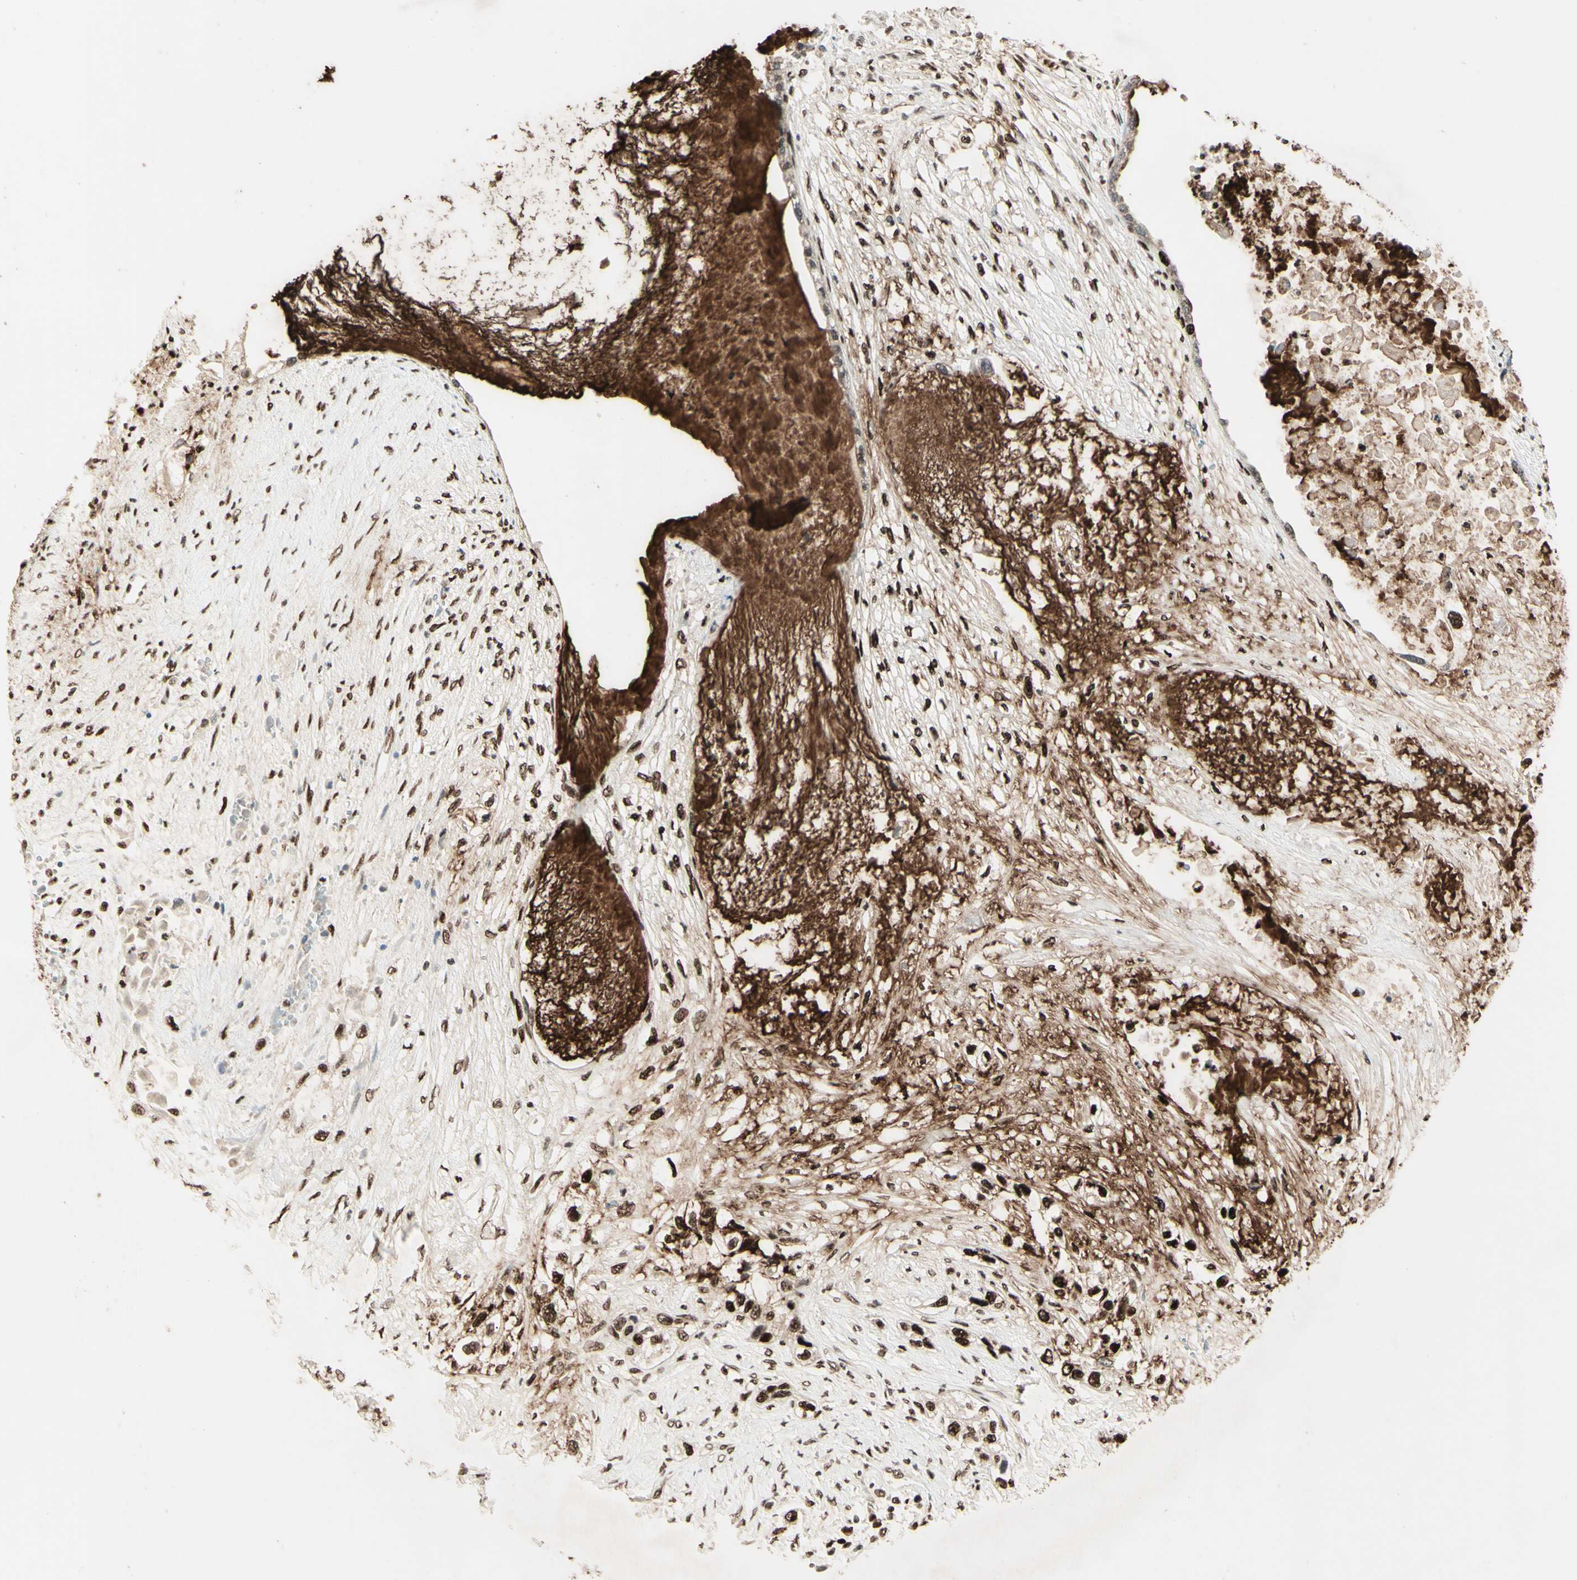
{"staining": {"intensity": "moderate", "quantity": ">75%", "location": "nuclear"}, "tissue": "pancreatic cancer", "cell_type": "Tumor cells", "image_type": "cancer", "snomed": [{"axis": "morphology", "description": "Adenocarcinoma, NOS"}, {"axis": "topography", "description": "Pancreas"}], "caption": "High-magnification brightfield microscopy of pancreatic adenocarcinoma stained with DAB (brown) and counterstained with hematoxylin (blue). tumor cells exhibit moderate nuclear staining is present in approximately>75% of cells.", "gene": "NR3C1", "patient": {"sex": "female", "age": 70}}